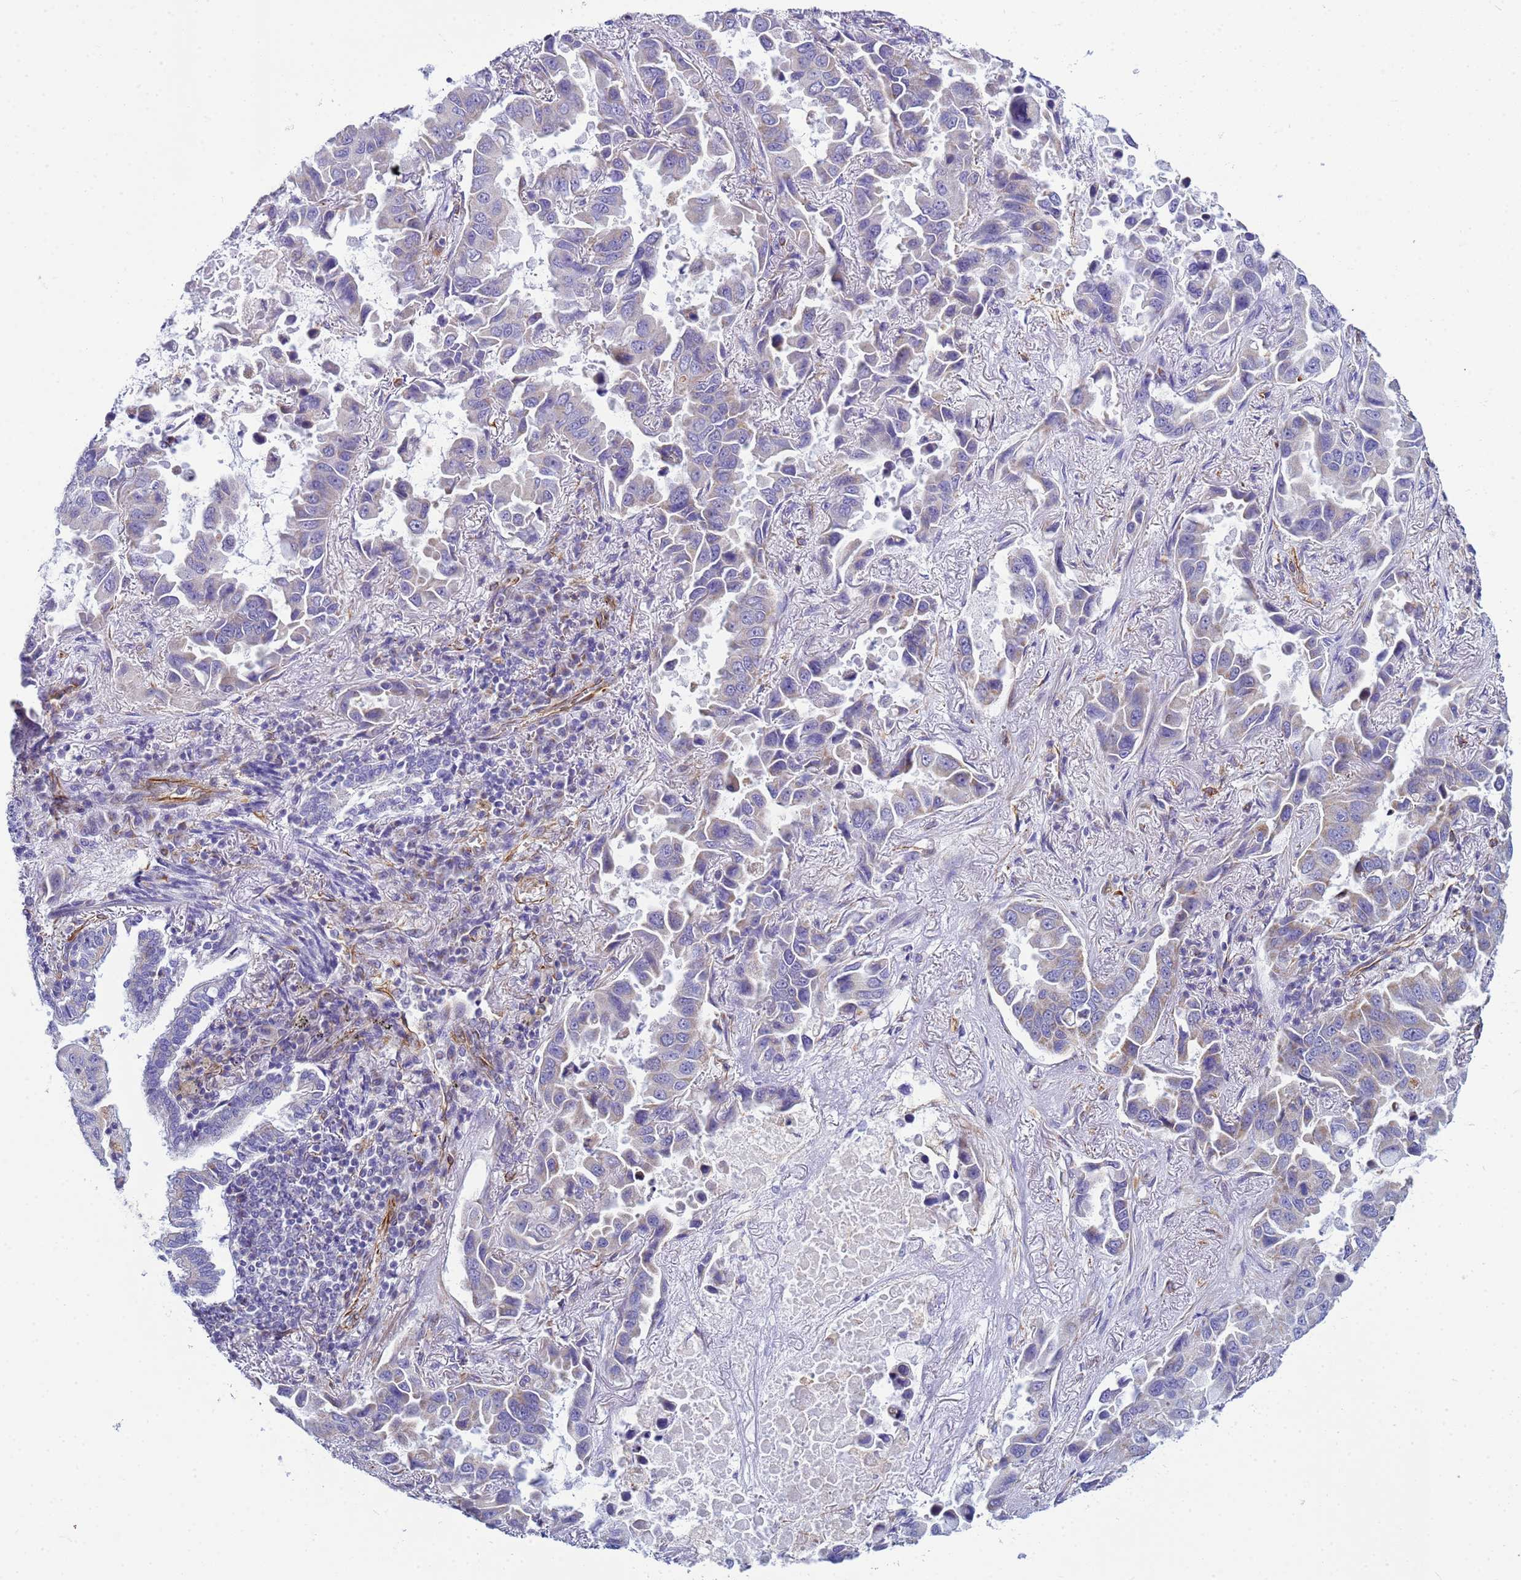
{"staining": {"intensity": "negative", "quantity": "none", "location": "none"}, "tissue": "lung cancer", "cell_type": "Tumor cells", "image_type": "cancer", "snomed": [{"axis": "morphology", "description": "Adenocarcinoma, NOS"}, {"axis": "topography", "description": "Lung"}], "caption": "An image of lung cancer (adenocarcinoma) stained for a protein displays no brown staining in tumor cells.", "gene": "UBXN2B", "patient": {"sex": "male", "age": 64}}